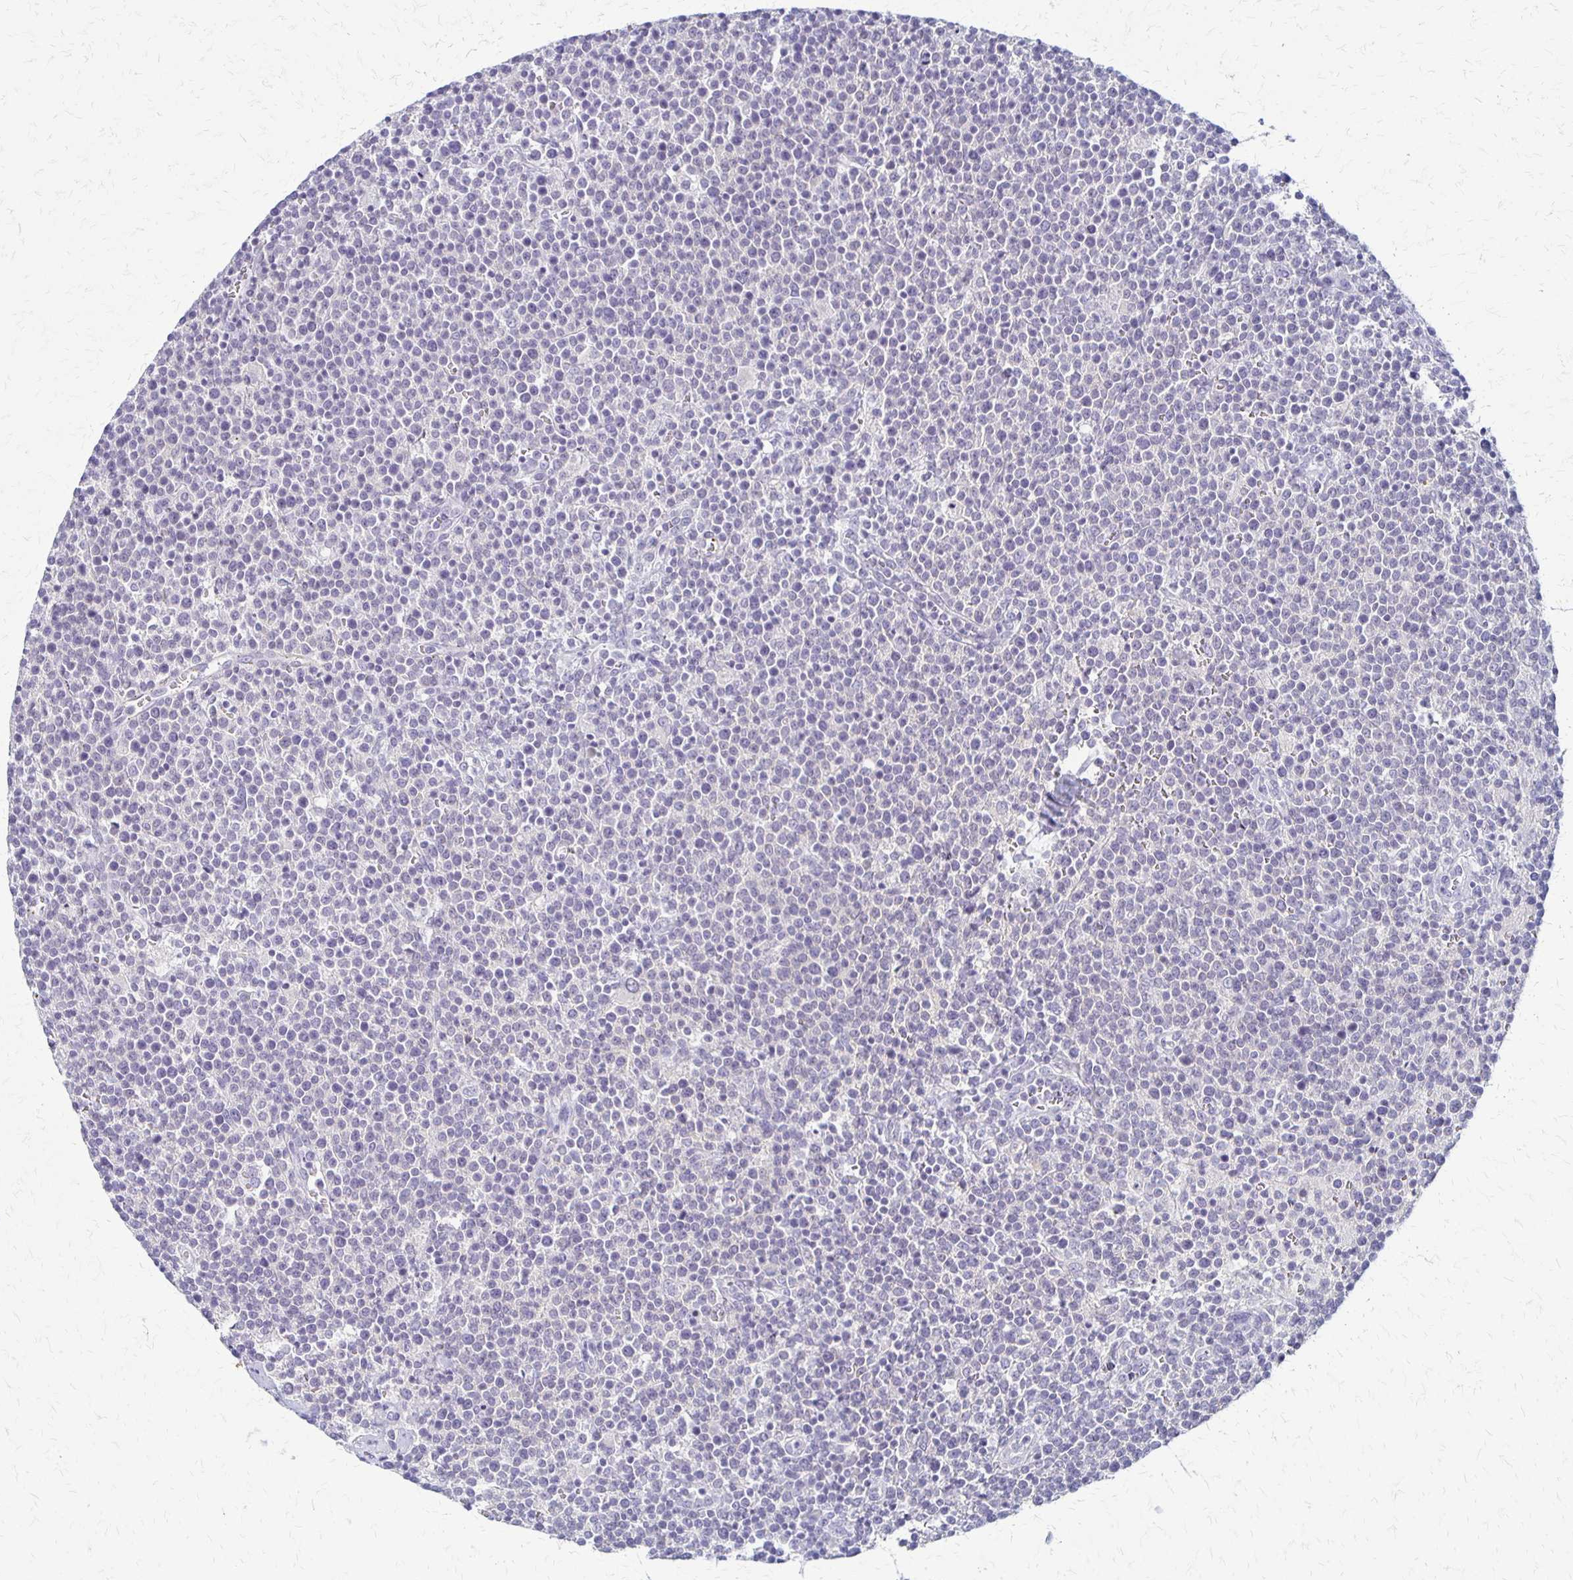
{"staining": {"intensity": "negative", "quantity": "none", "location": "none"}, "tissue": "lymphoma", "cell_type": "Tumor cells", "image_type": "cancer", "snomed": [{"axis": "morphology", "description": "Malignant lymphoma, non-Hodgkin's type, High grade"}, {"axis": "topography", "description": "Lymph node"}], "caption": "Tumor cells show no significant staining in lymphoma.", "gene": "RHOC", "patient": {"sex": "male", "age": 61}}